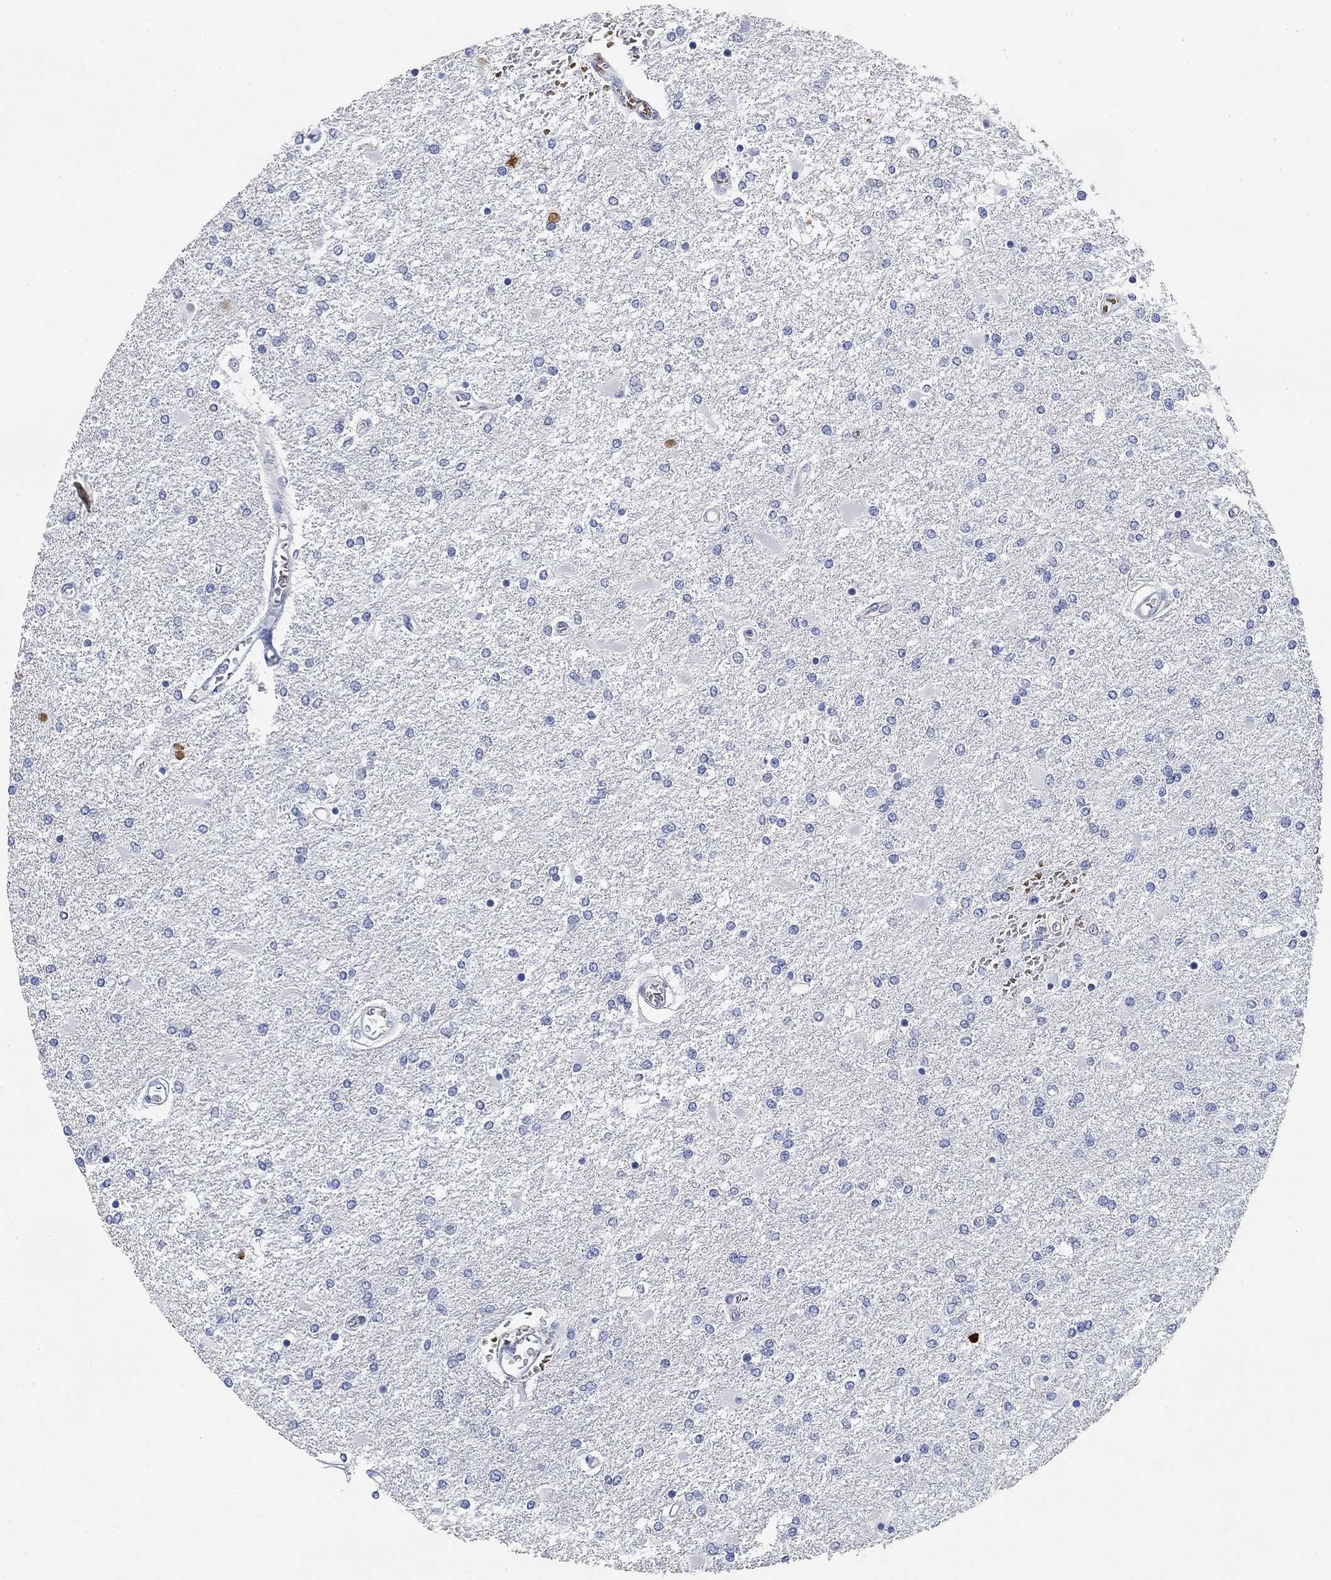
{"staining": {"intensity": "negative", "quantity": "none", "location": "none"}, "tissue": "glioma", "cell_type": "Tumor cells", "image_type": "cancer", "snomed": [{"axis": "morphology", "description": "Glioma, malignant, High grade"}, {"axis": "topography", "description": "Cerebral cortex"}], "caption": "A photomicrograph of human glioma is negative for staining in tumor cells.", "gene": "PAX6", "patient": {"sex": "male", "age": 79}}